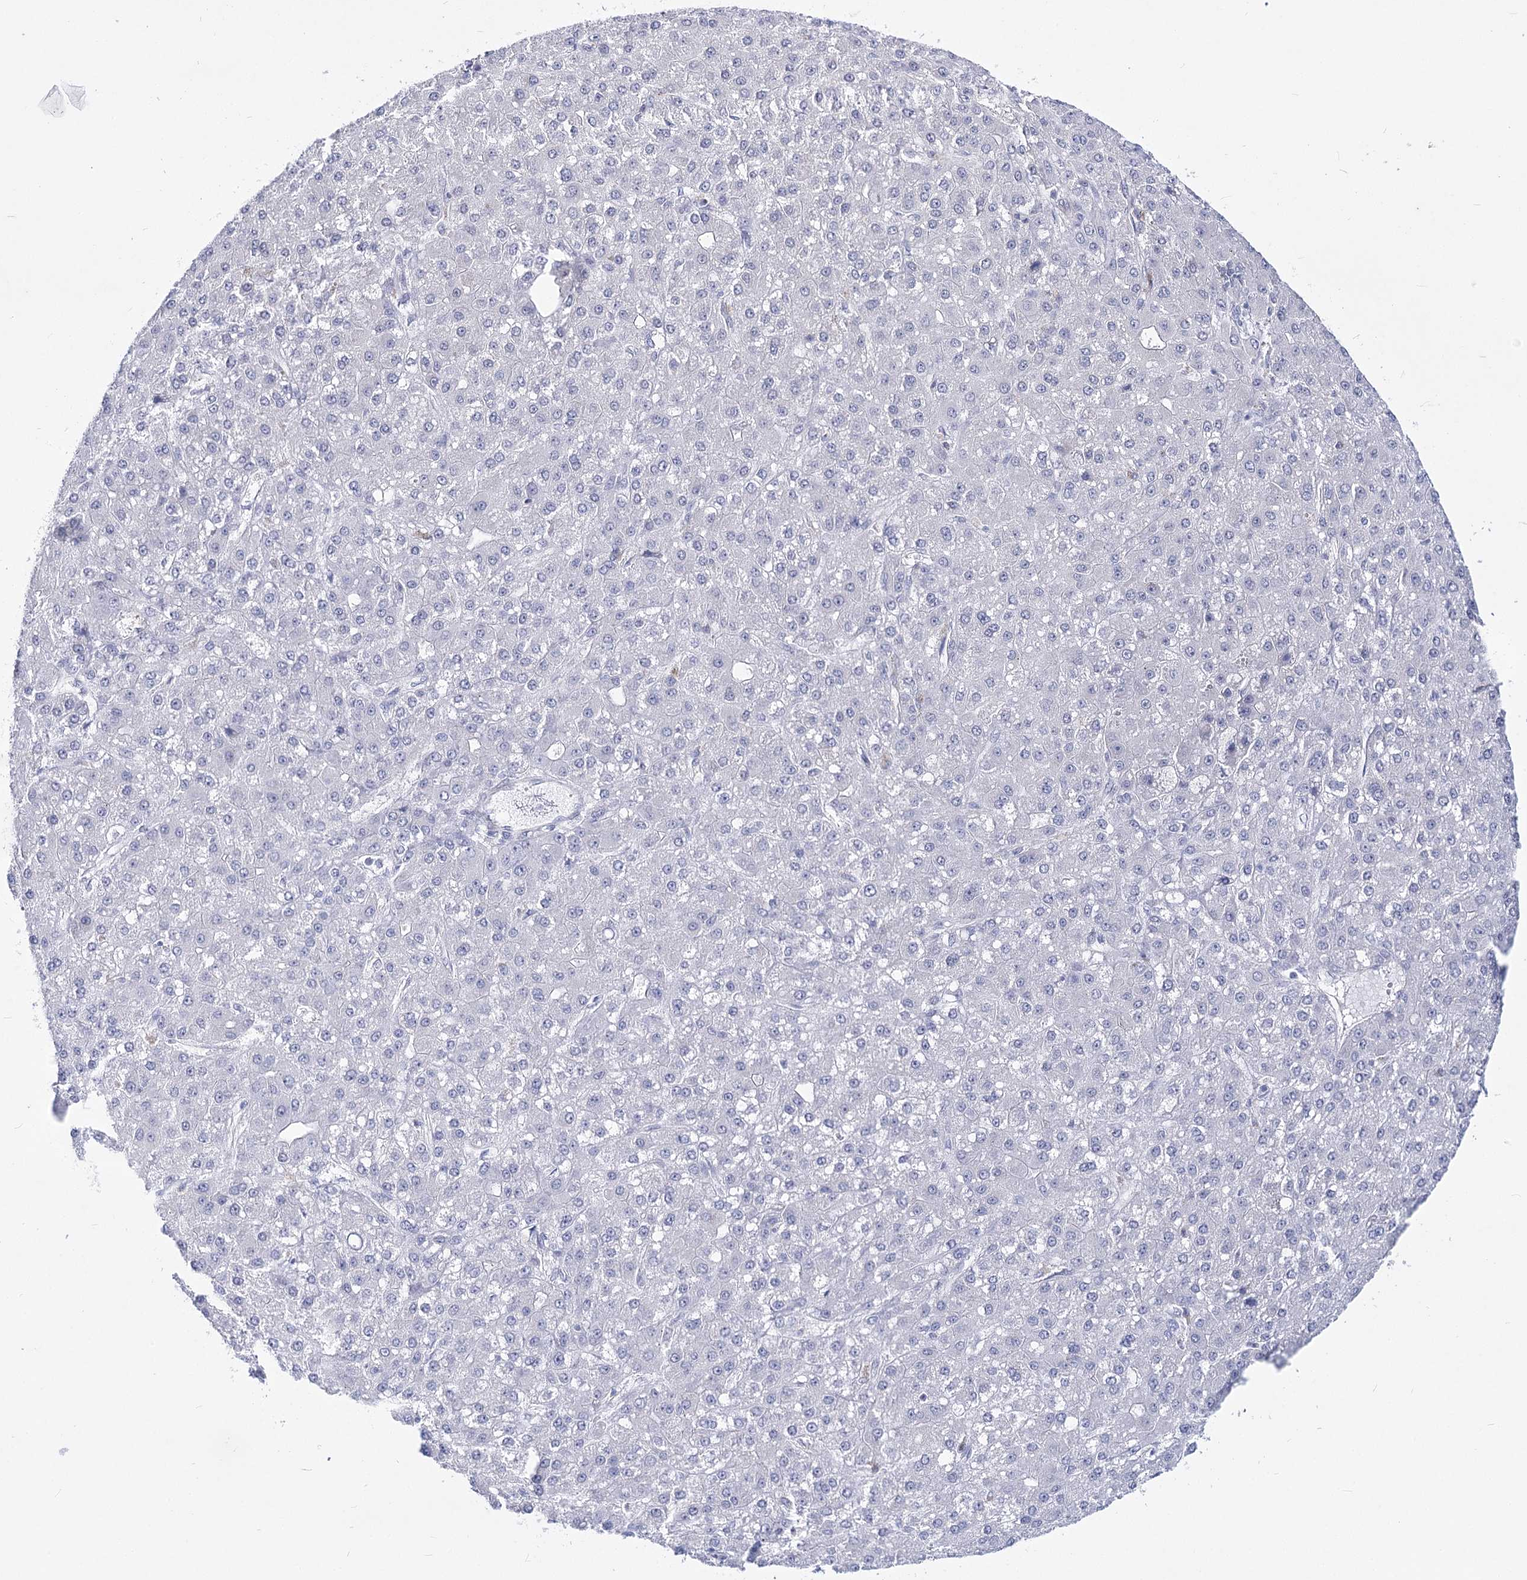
{"staining": {"intensity": "negative", "quantity": "none", "location": "none"}, "tissue": "liver cancer", "cell_type": "Tumor cells", "image_type": "cancer", "snomed": [{"axis": "morphology", "description": "Carcinoma, Hepatocellular, NOS"}, {"axis": "topography", "description": "Liver"}], "caption": "An immunohistochemistry histopathology image of liver cancer (hepatocellular carcinoma) is shown. There is no staining in tumor cells of liver cancer (hepatocellular carcinoma). (Stains: DAB immunohistochemistry (IHC) with hematoxylin counter stain, Microscopy: brightfield microscopy at high magnification).", "gene": "ATP10B", "patient": {"sex": "male", "age": 67}}